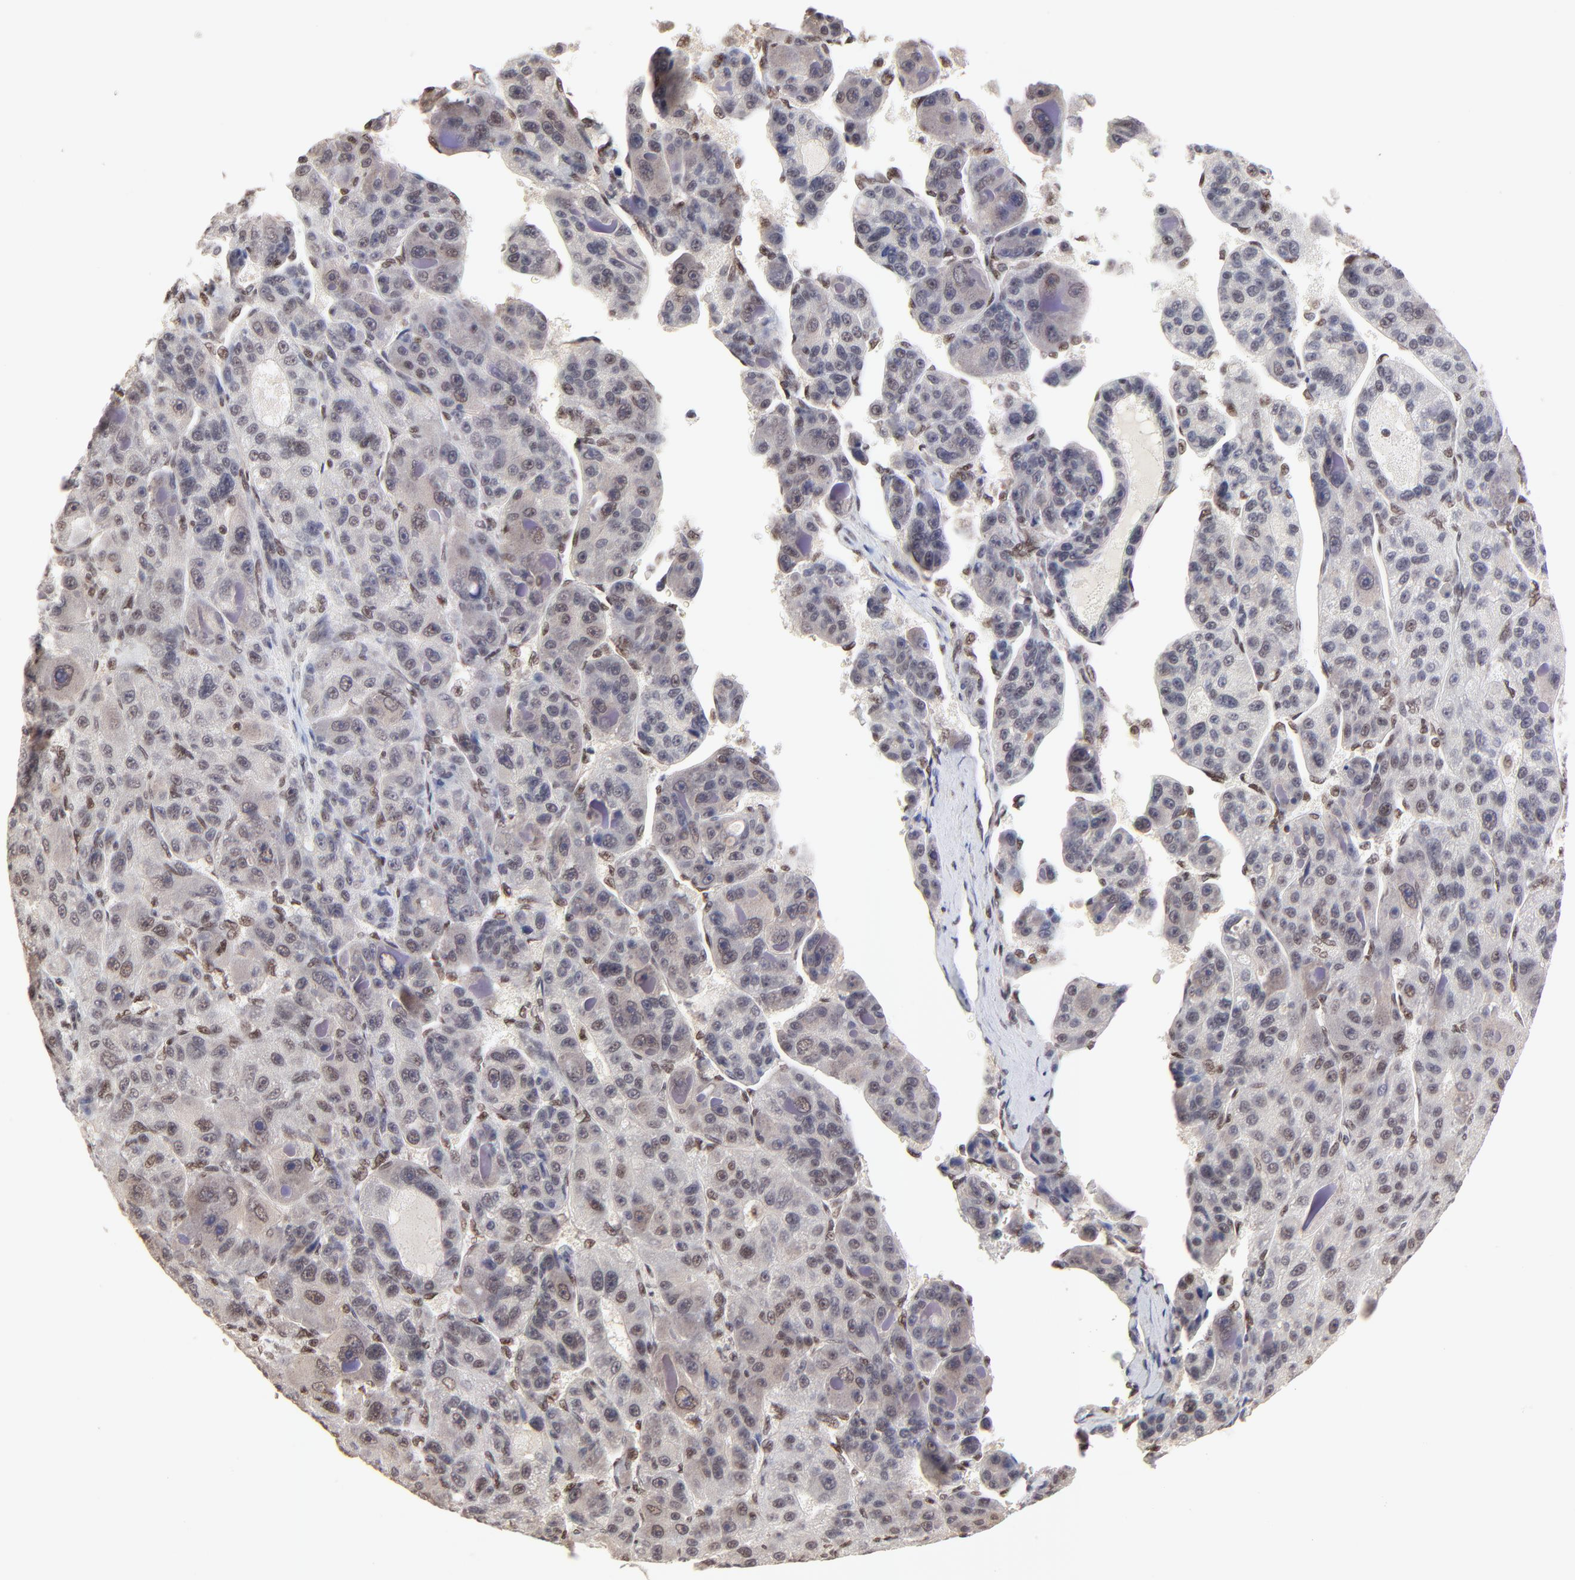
{"staining": {"intensity": "weak", "quantity": "<25%", "location": "nuclear"}, "tissue": "liver cancer", "cell_type": "Tumor cells", "image_type": "cancer", "snomed": [{"axis": "morphology", "description": "Carcinoma, Hepatocellular, NOS"}, {"axis": "topography", "description": "Liver"}], "caption": "DAB (3,3'-diaminobenzidine) immunohistochemical staining of hepatocellular carcinoma (liver) reveals no significant staining in tumor cells.", "gene": "DSN1", "patient": {"sex": "male", "age": 76}}